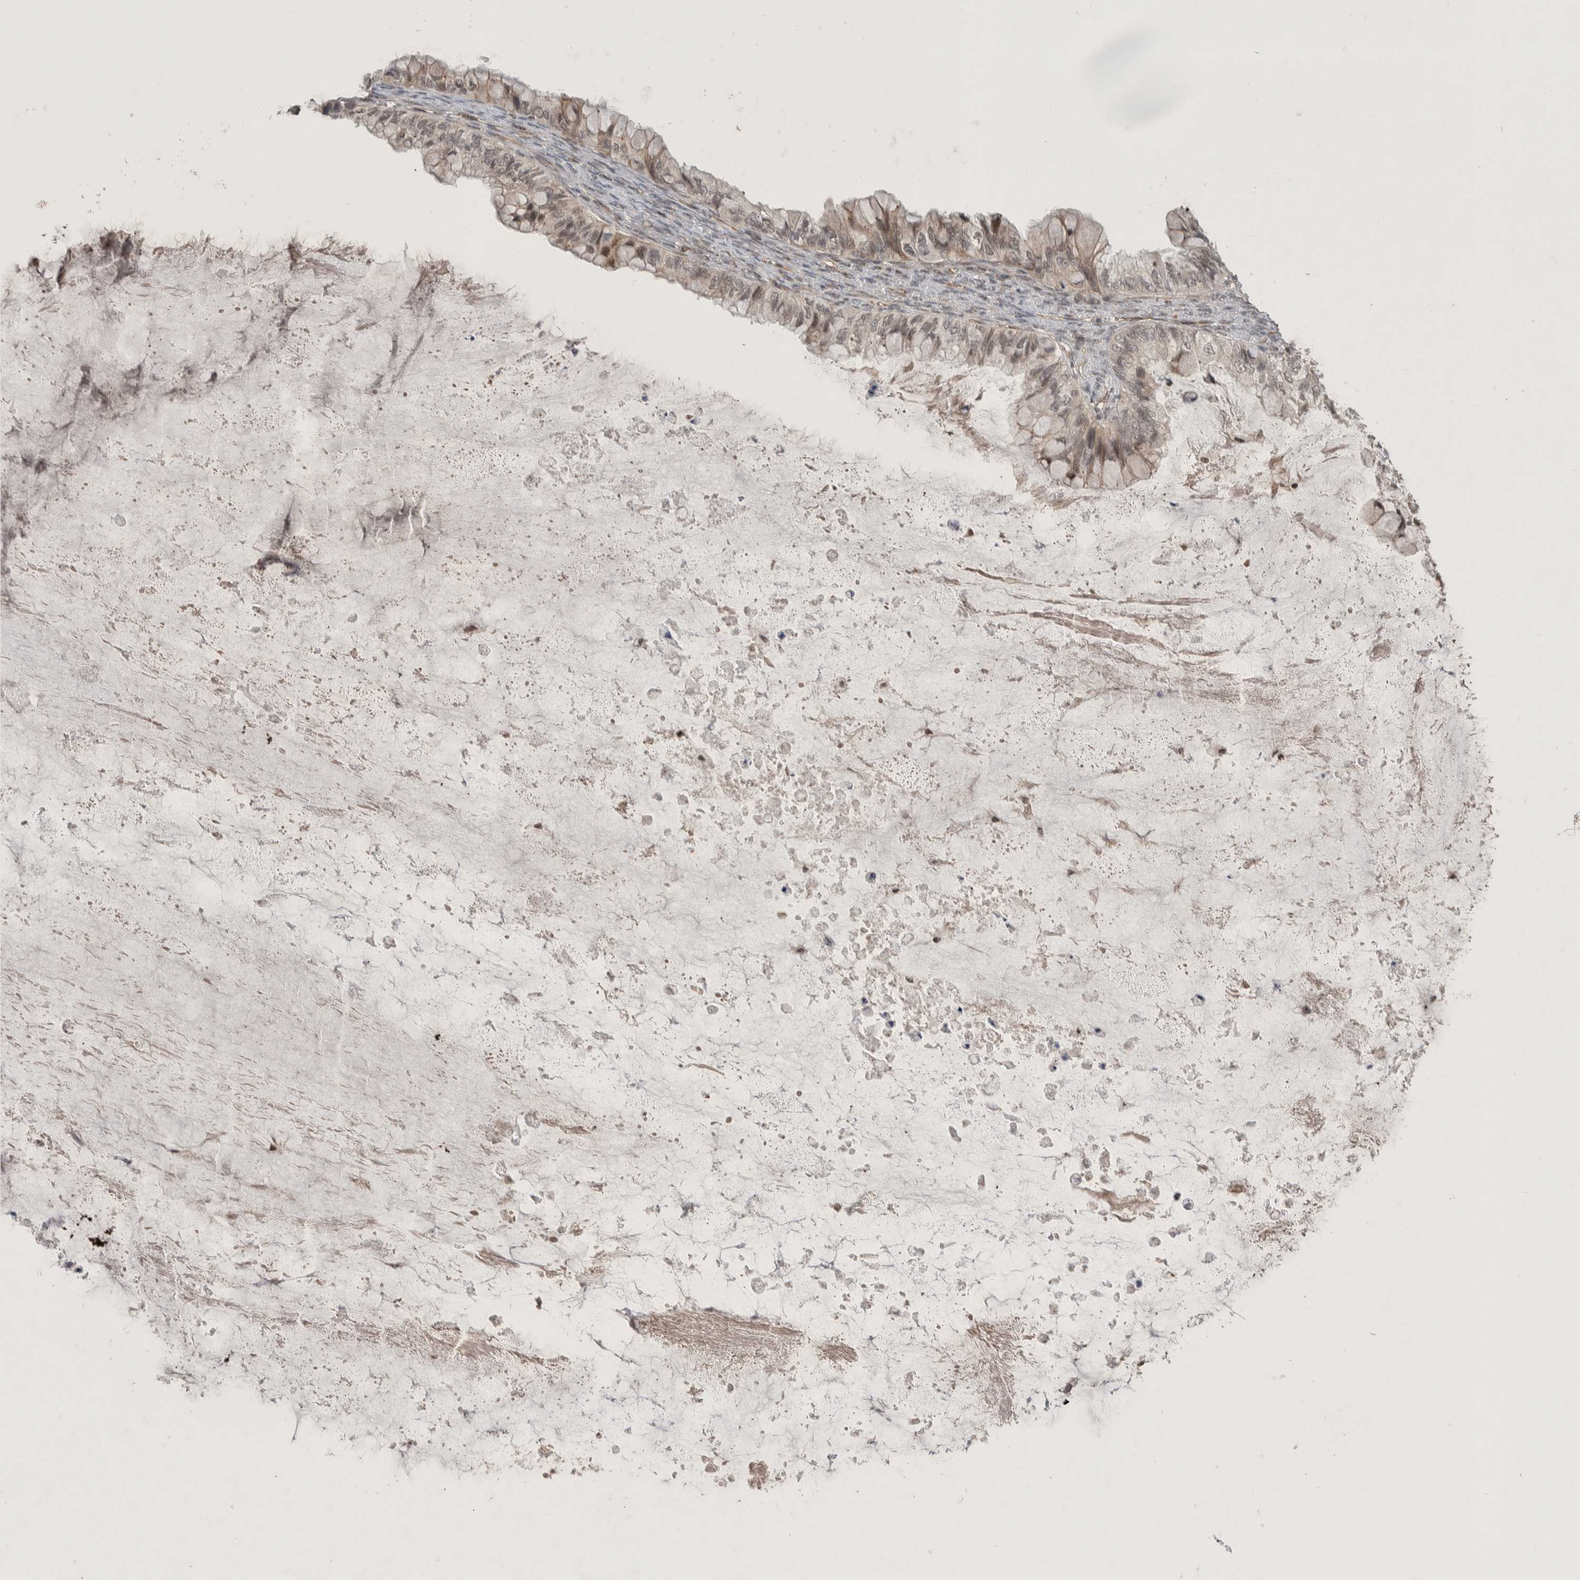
{"staining": {"intensity": "moderate", "quantity": "25%-75%", "location": "cytoplasmic/membranous,nuclear"}, "tissue": "ovarian cancer", "cell_type": "Tumor cells", "image_type": "cancer", "snomed": [{"axis": "morphology", "description": "Cystadenocarcinoma, mucinous, NOS"}, {"axis": "topography", "description": "Ovary"}], "caption": "IHC histopathology image of neoplastic tissue: mucinous cystadenocarcinoma (ovarian) stained using immunohistochemistry reveals medium levels of moderate protein expression localized specifically in the cytoplasmic/membranous and nuclear of tumor cells, appearing as a cytoplasmic/membranous and nuclear brown color.", "gene": "ZNF704", "patient": {"sex": "female", "age": 80}}